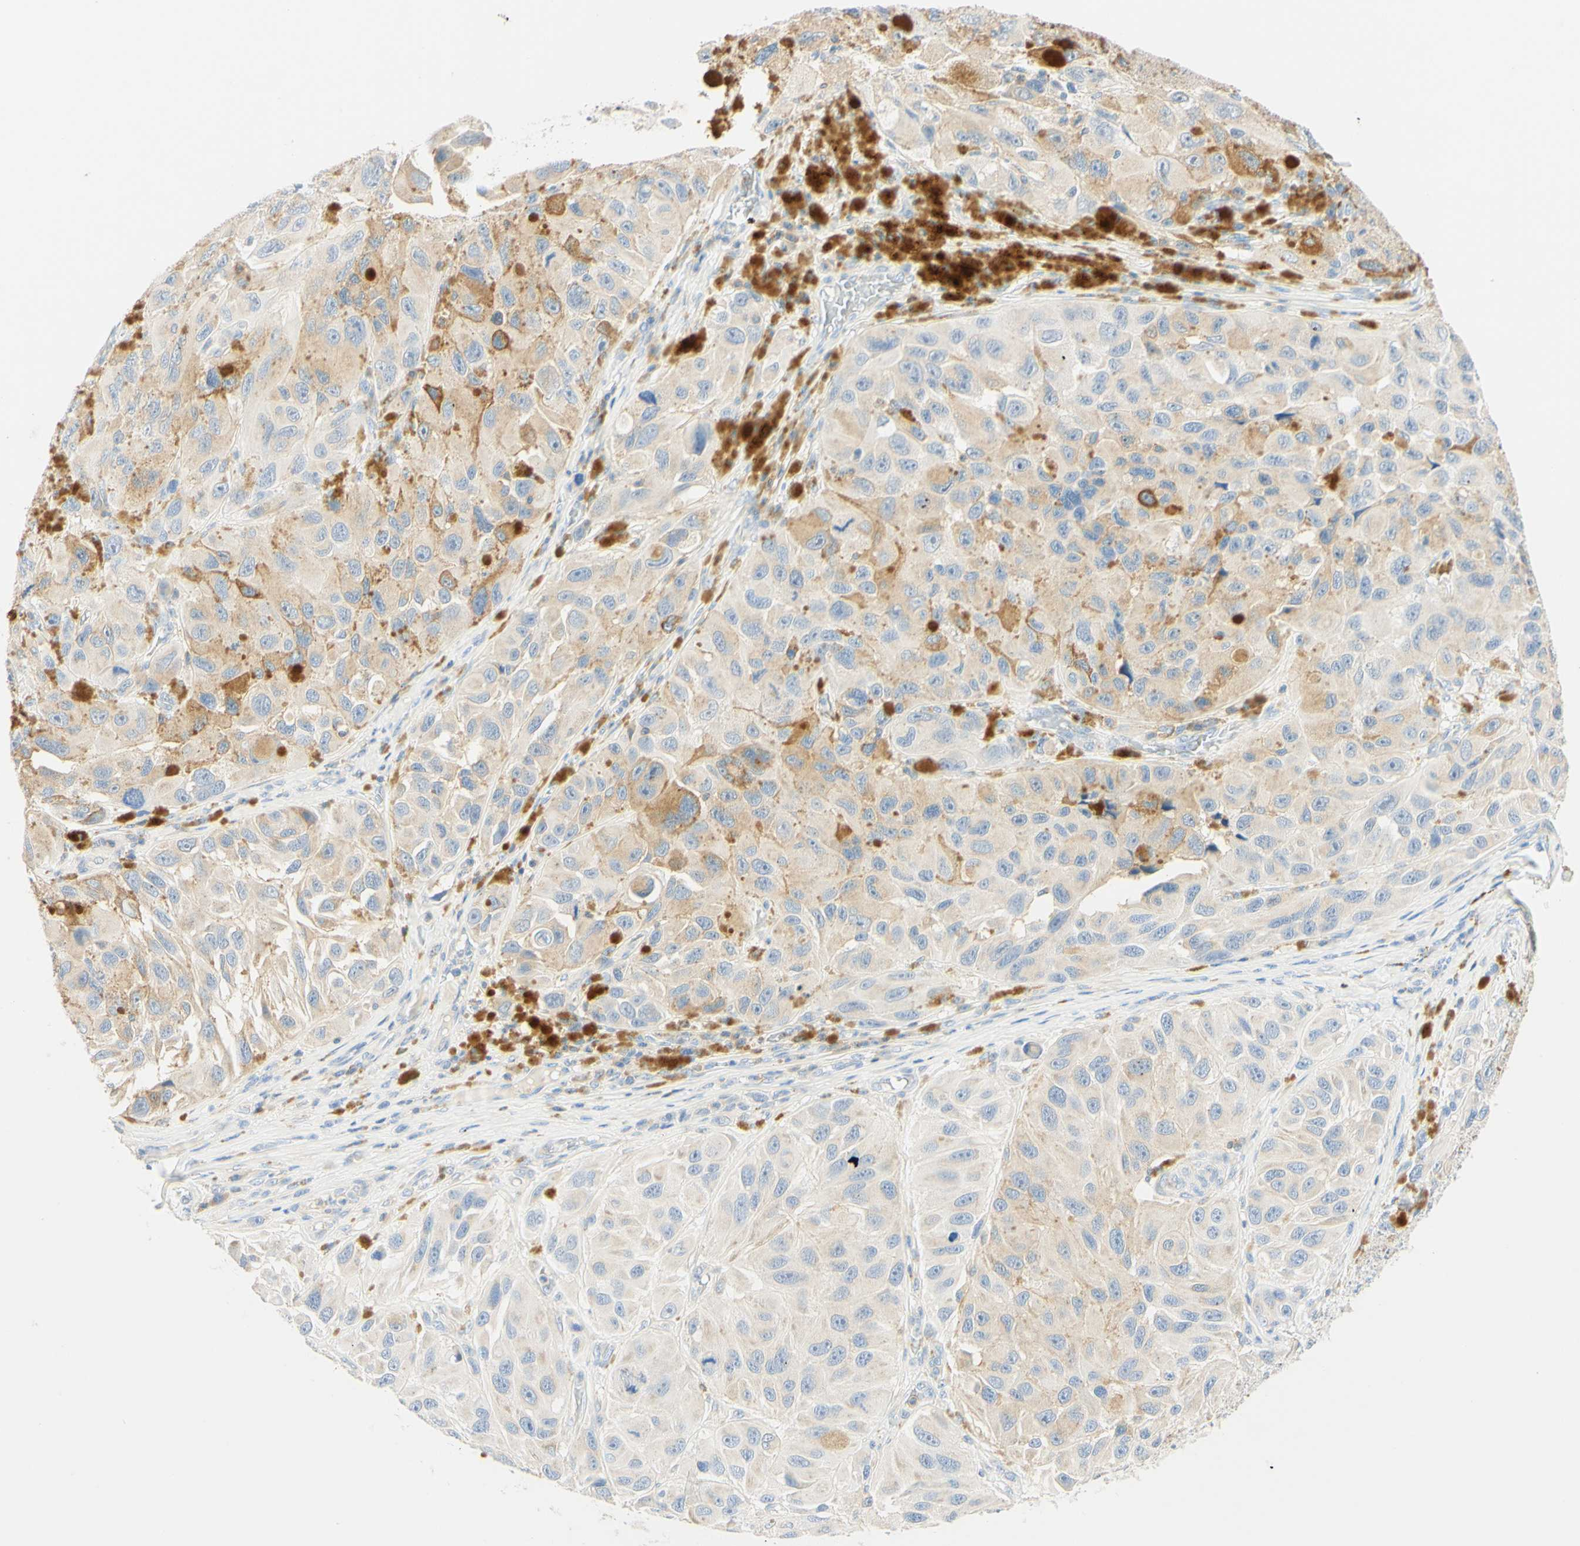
{"staining": {"intensity": "weak", "quantity": "25%-75%", "location": "cytoplasmic/membranous"}, "tissue": "melanoma", "cell_type": "Tumor cells", "image_type": "cancer", "snomed": [{"axis": "morphology", "description": "Malignant melanoma, NOS"}, {"axis": "topography", "description": "Skin"}], "caption": "A brown stain shows weak cytoplasmic/membranous staining of a protein in human melanoma tumor cells. The staining was performed using DAB, with brown indicating positive protein expression. Nuclei are stained blue with hematoxylin.", "gene": "LAT", "patient": {"sex": "female", "age": 73}}